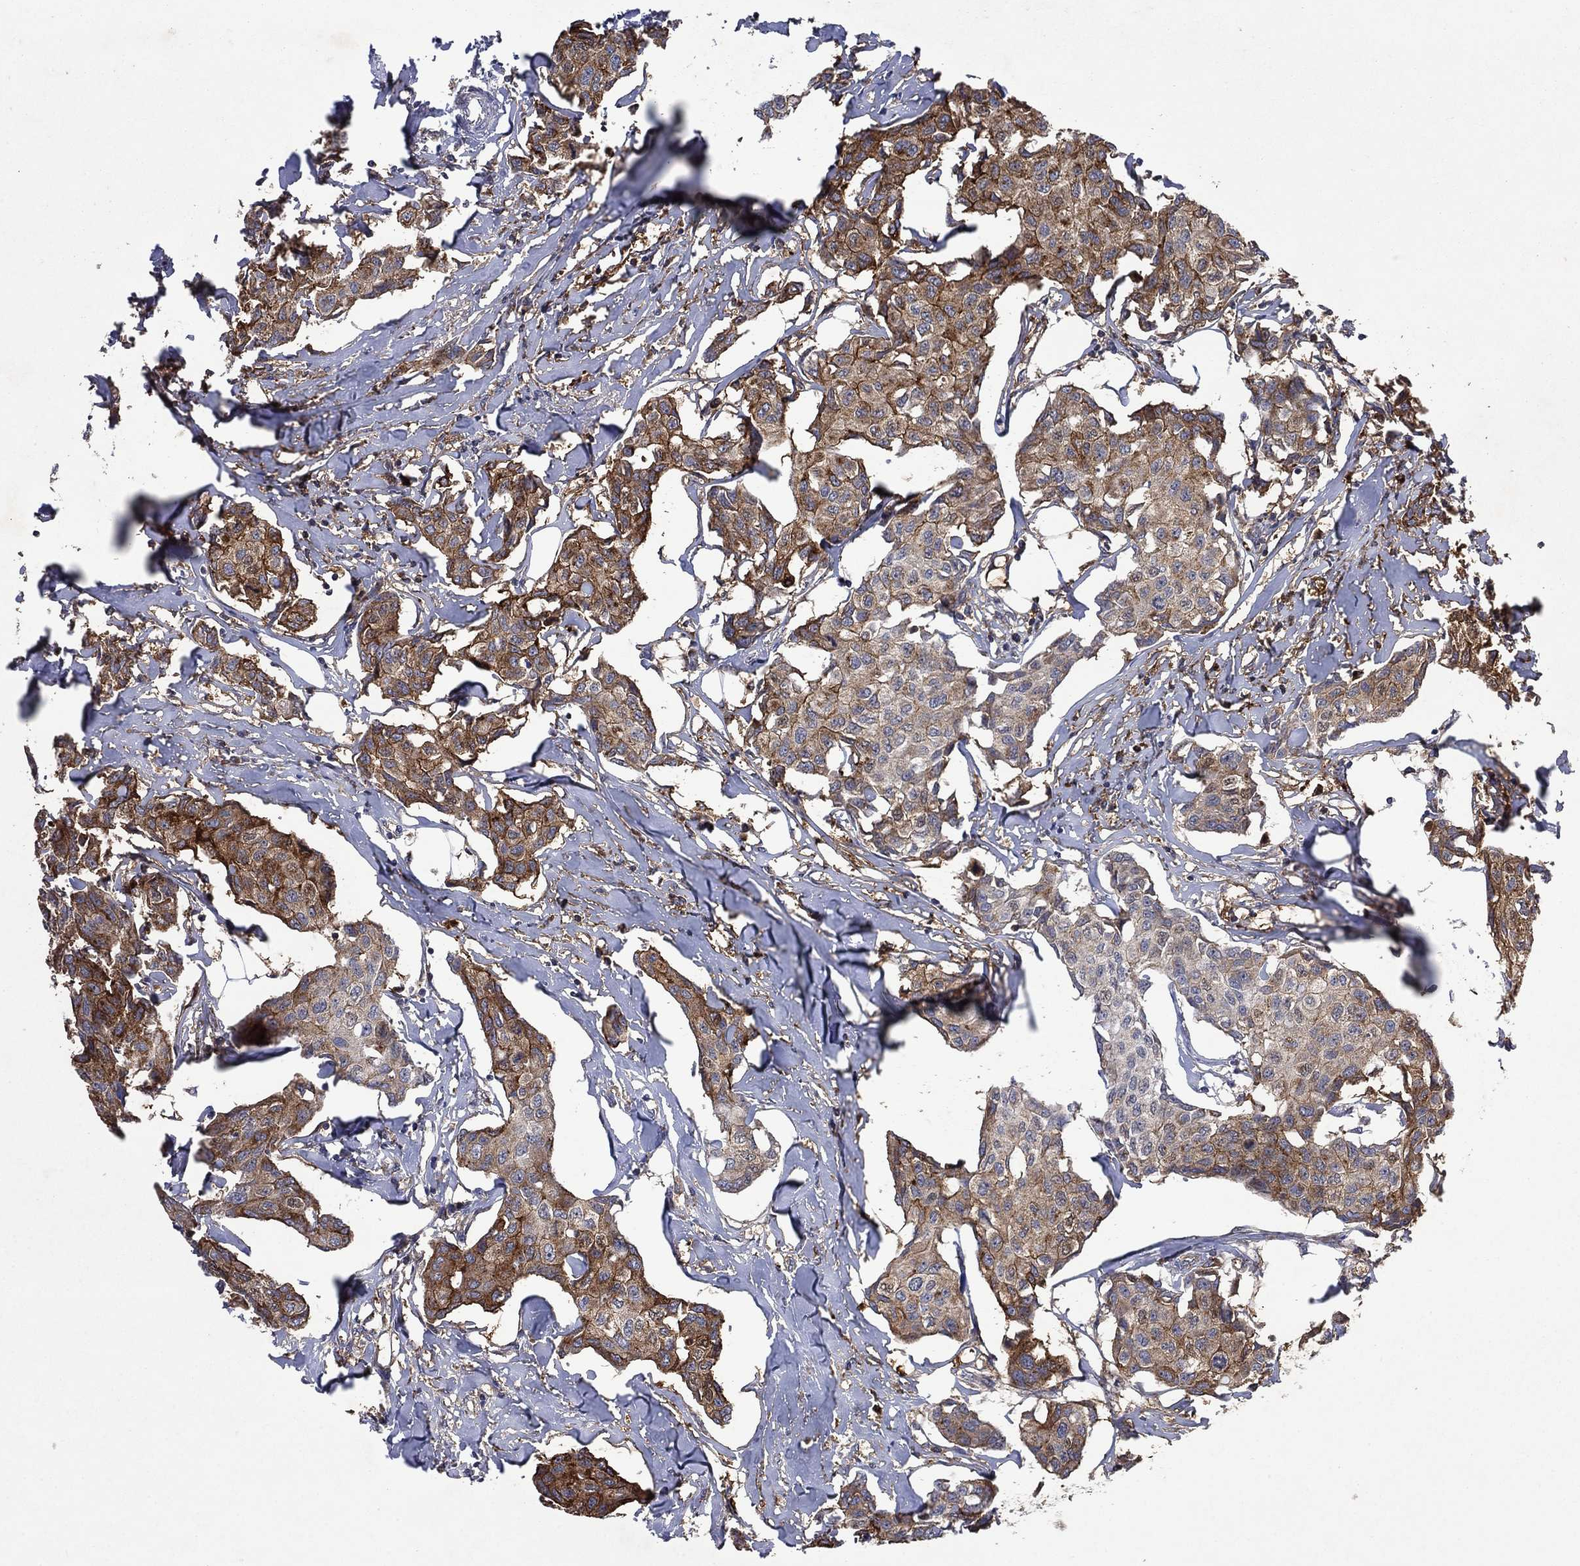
{"staining": {"intensity": "moderate", "quantity": ">75%", "location": "cytoplasmic/membranous"}, "tissue": "breast cancer", "cell_type": "Tumor cells", "image_type": "cancer", "snomed": [{"axis": "morphology", "description": "Duct carcinoma"}, {"axis": "topography", "description": "Breast"}], "caption": "This histopathology image reveals IHC staining of human breast cancer, with medium moderate cytoplasmic/membranous expression in approximately >75% of tumor cells.", "gene": "SDC1", "patient": {"sex": "female", "age": 80}}